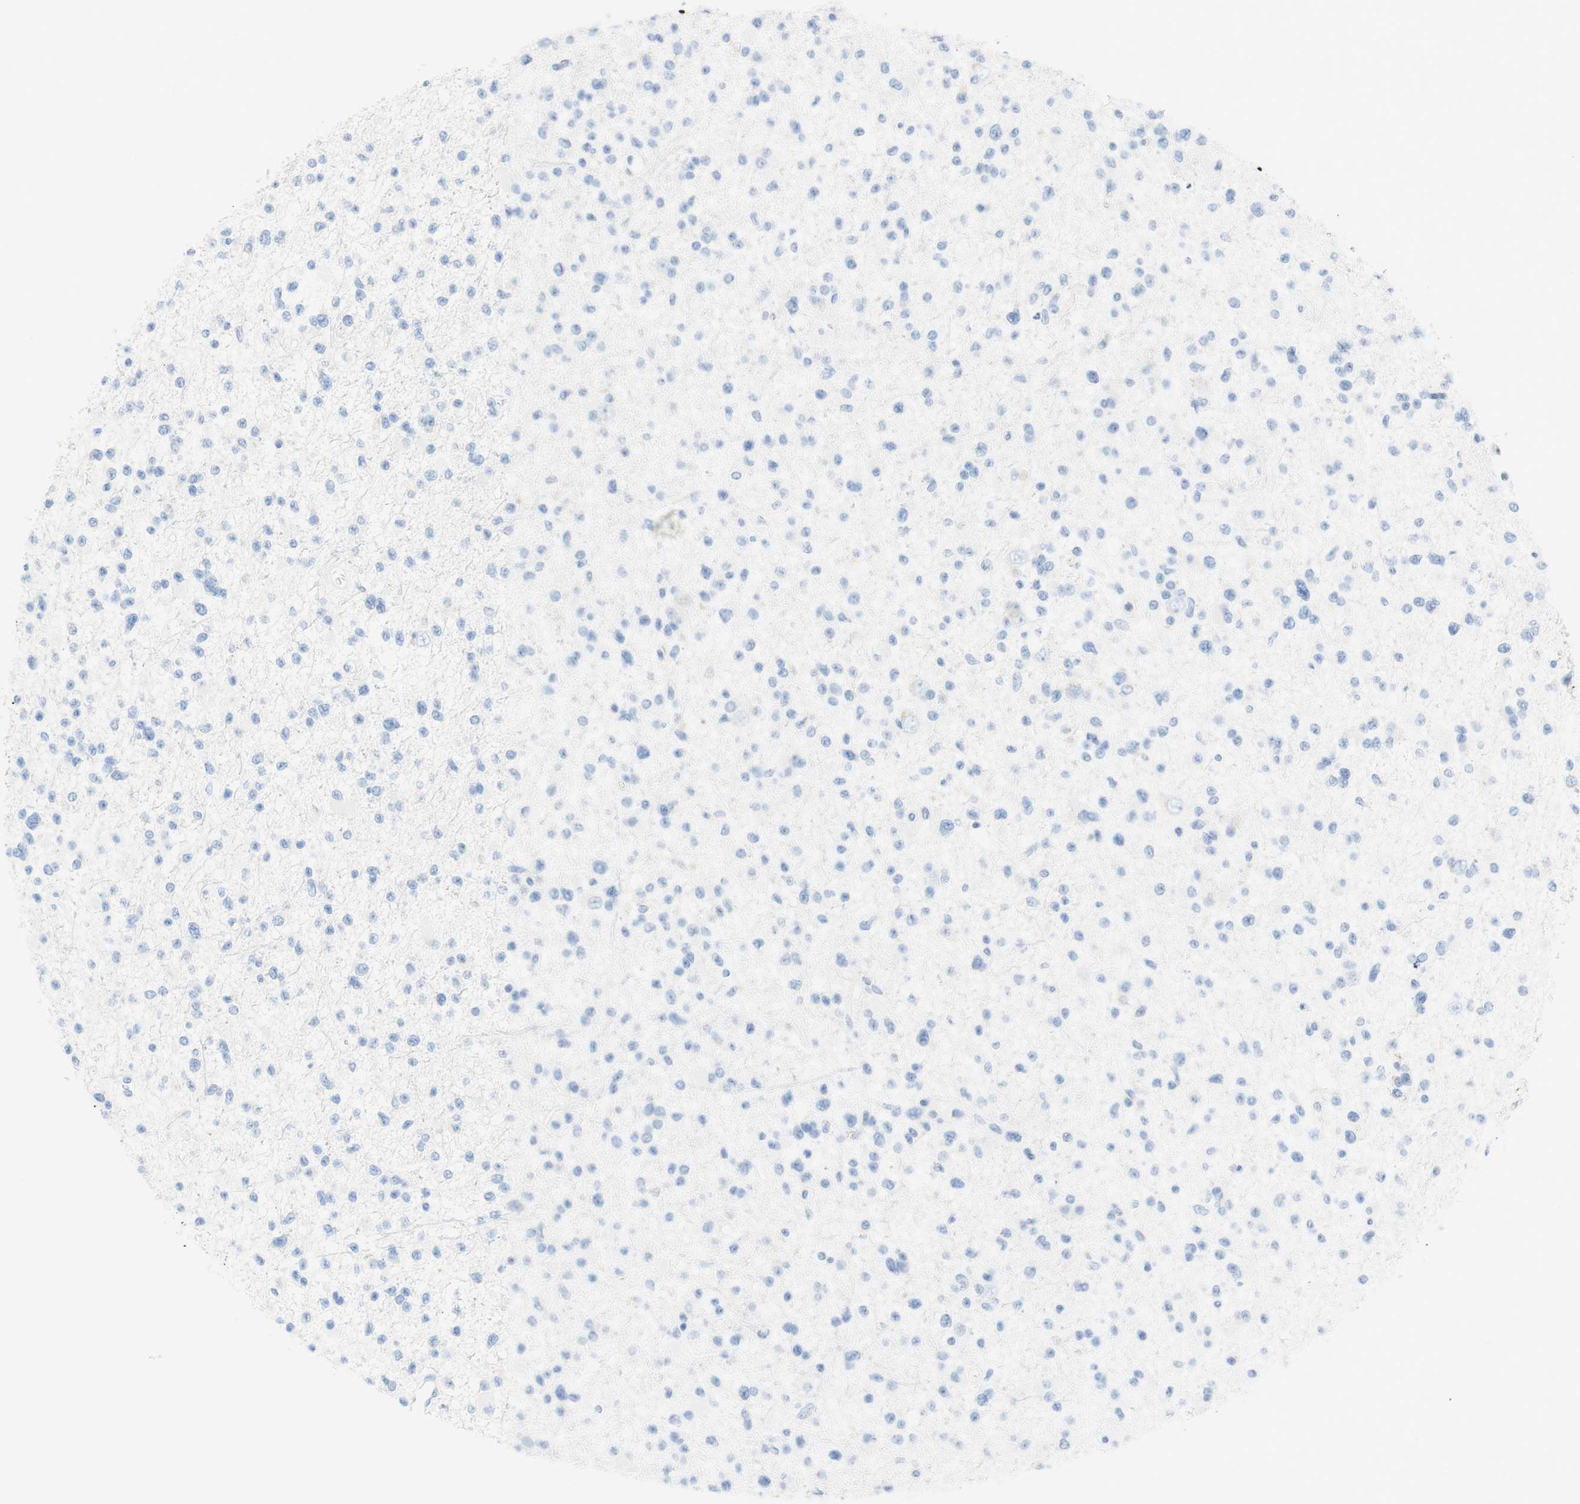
{"staining": {"intensity": "negative", "quantity": "none", "location": "none"}, "tissue": "glioma", "cell_type": "Tumor cells", "image_type": "cancer", "snomed": [{"axis": "morphology", "description": "Glioma, malignant, Low grade"}, {"axis": "topography", "description": "Brain"}], "caption": "Tumor cells show no significant protein positivity in glioma.", "gene": "CEACAM1", "patient": {"sex": "female", "age": 22}}